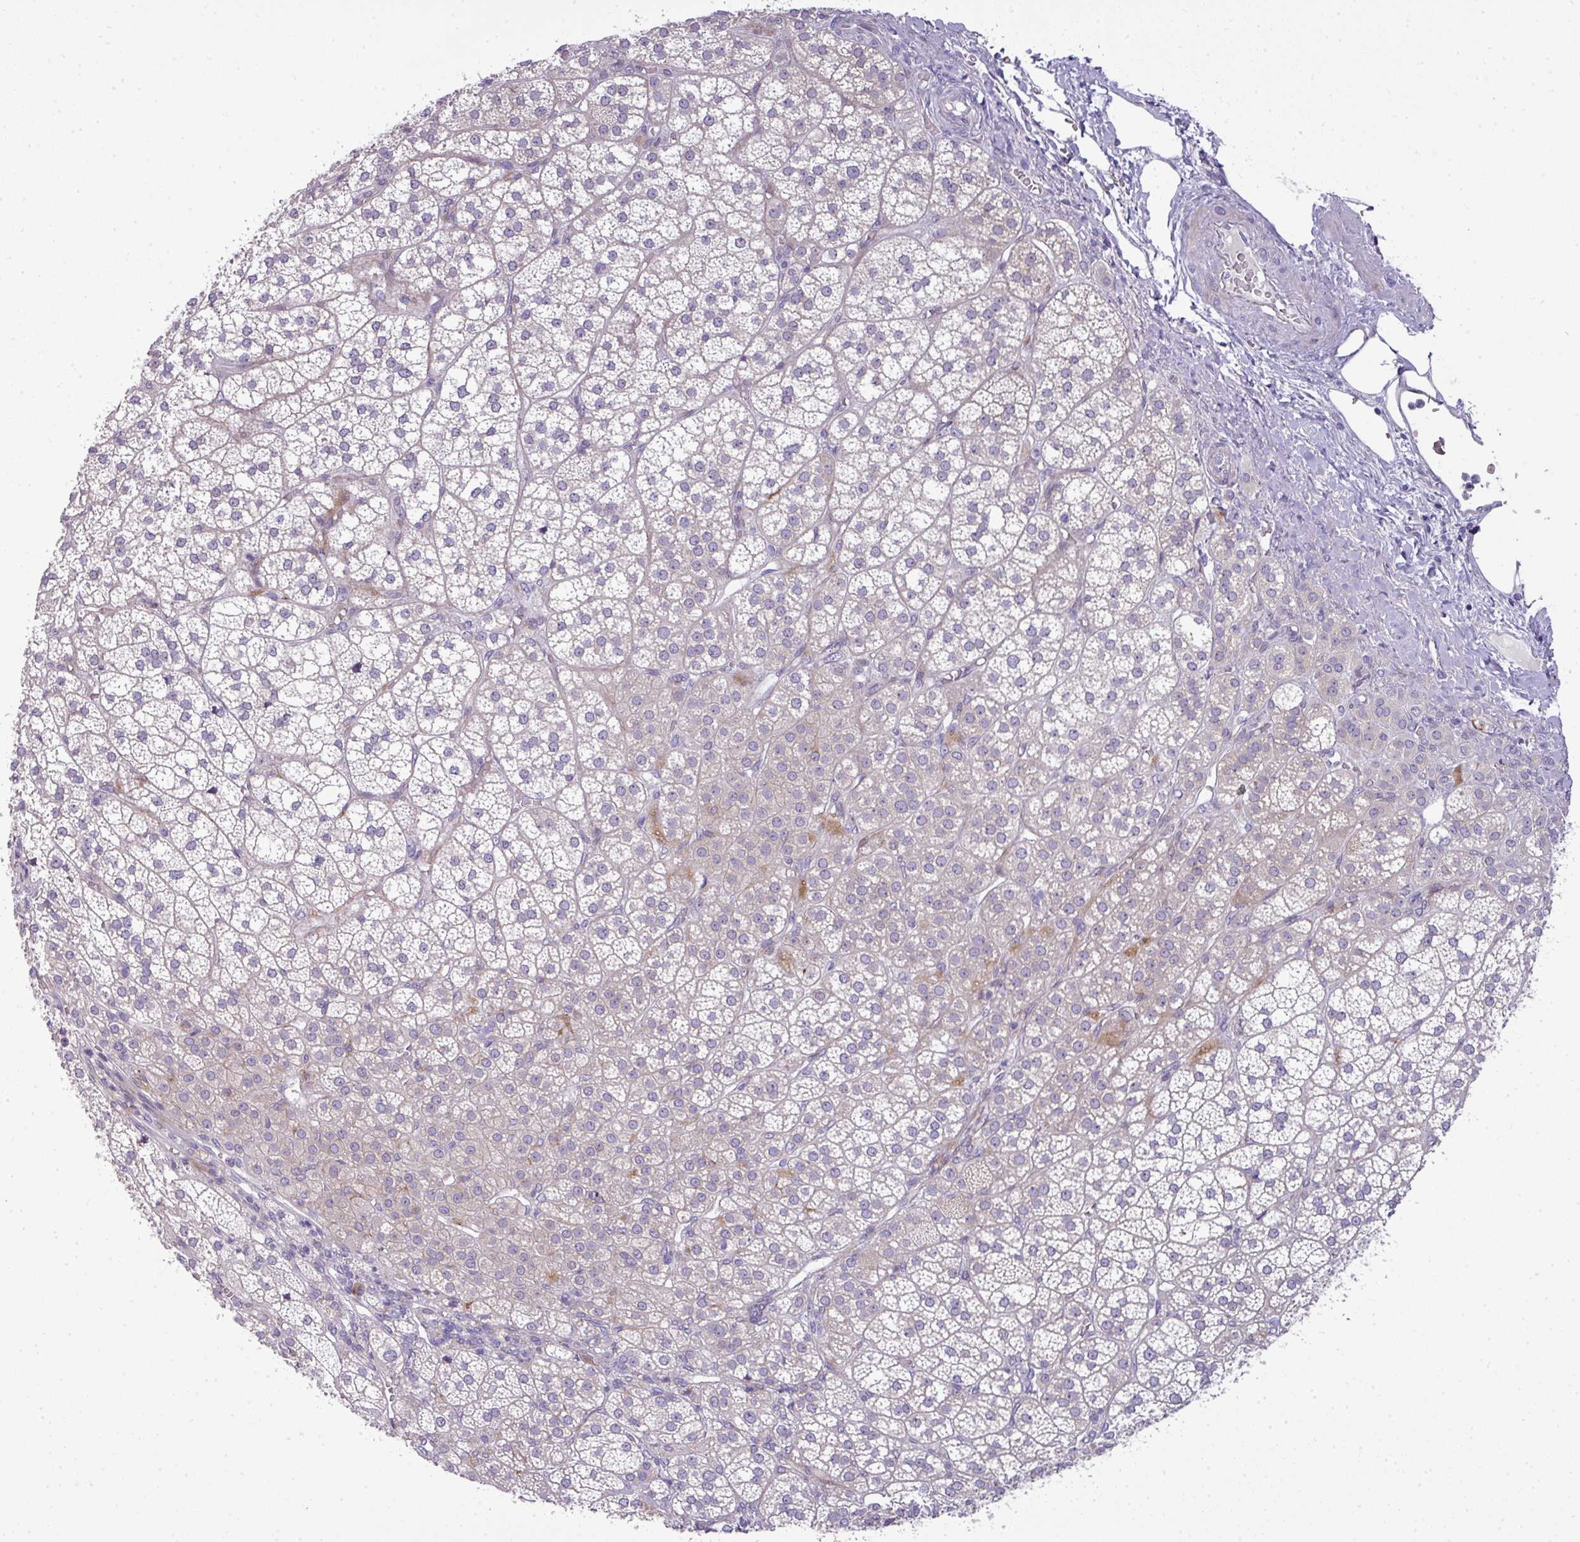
{"staining": {"intensity": "negative", "quantity": "none", "location": "none"}, "tissue": "adrenal gland", "cell_type": "Glandular cells", "image_type": "normal", "snomed": [{"axis": "morphology", "description": "Normal tissue, NOS"}, {"axis": "topography", "description": "Adrenal gland"}], "caption": "The image demonstrates no staining of glandular cells in benign adrenal gland. The staining was performed using DAB to visualize the protein expression in brown, while the nuclei were stained in blue with hematoxylin (Magnification: 20x).", "gene": "ATP6V1F", "patient": {"sex": "female", "age": 60}}